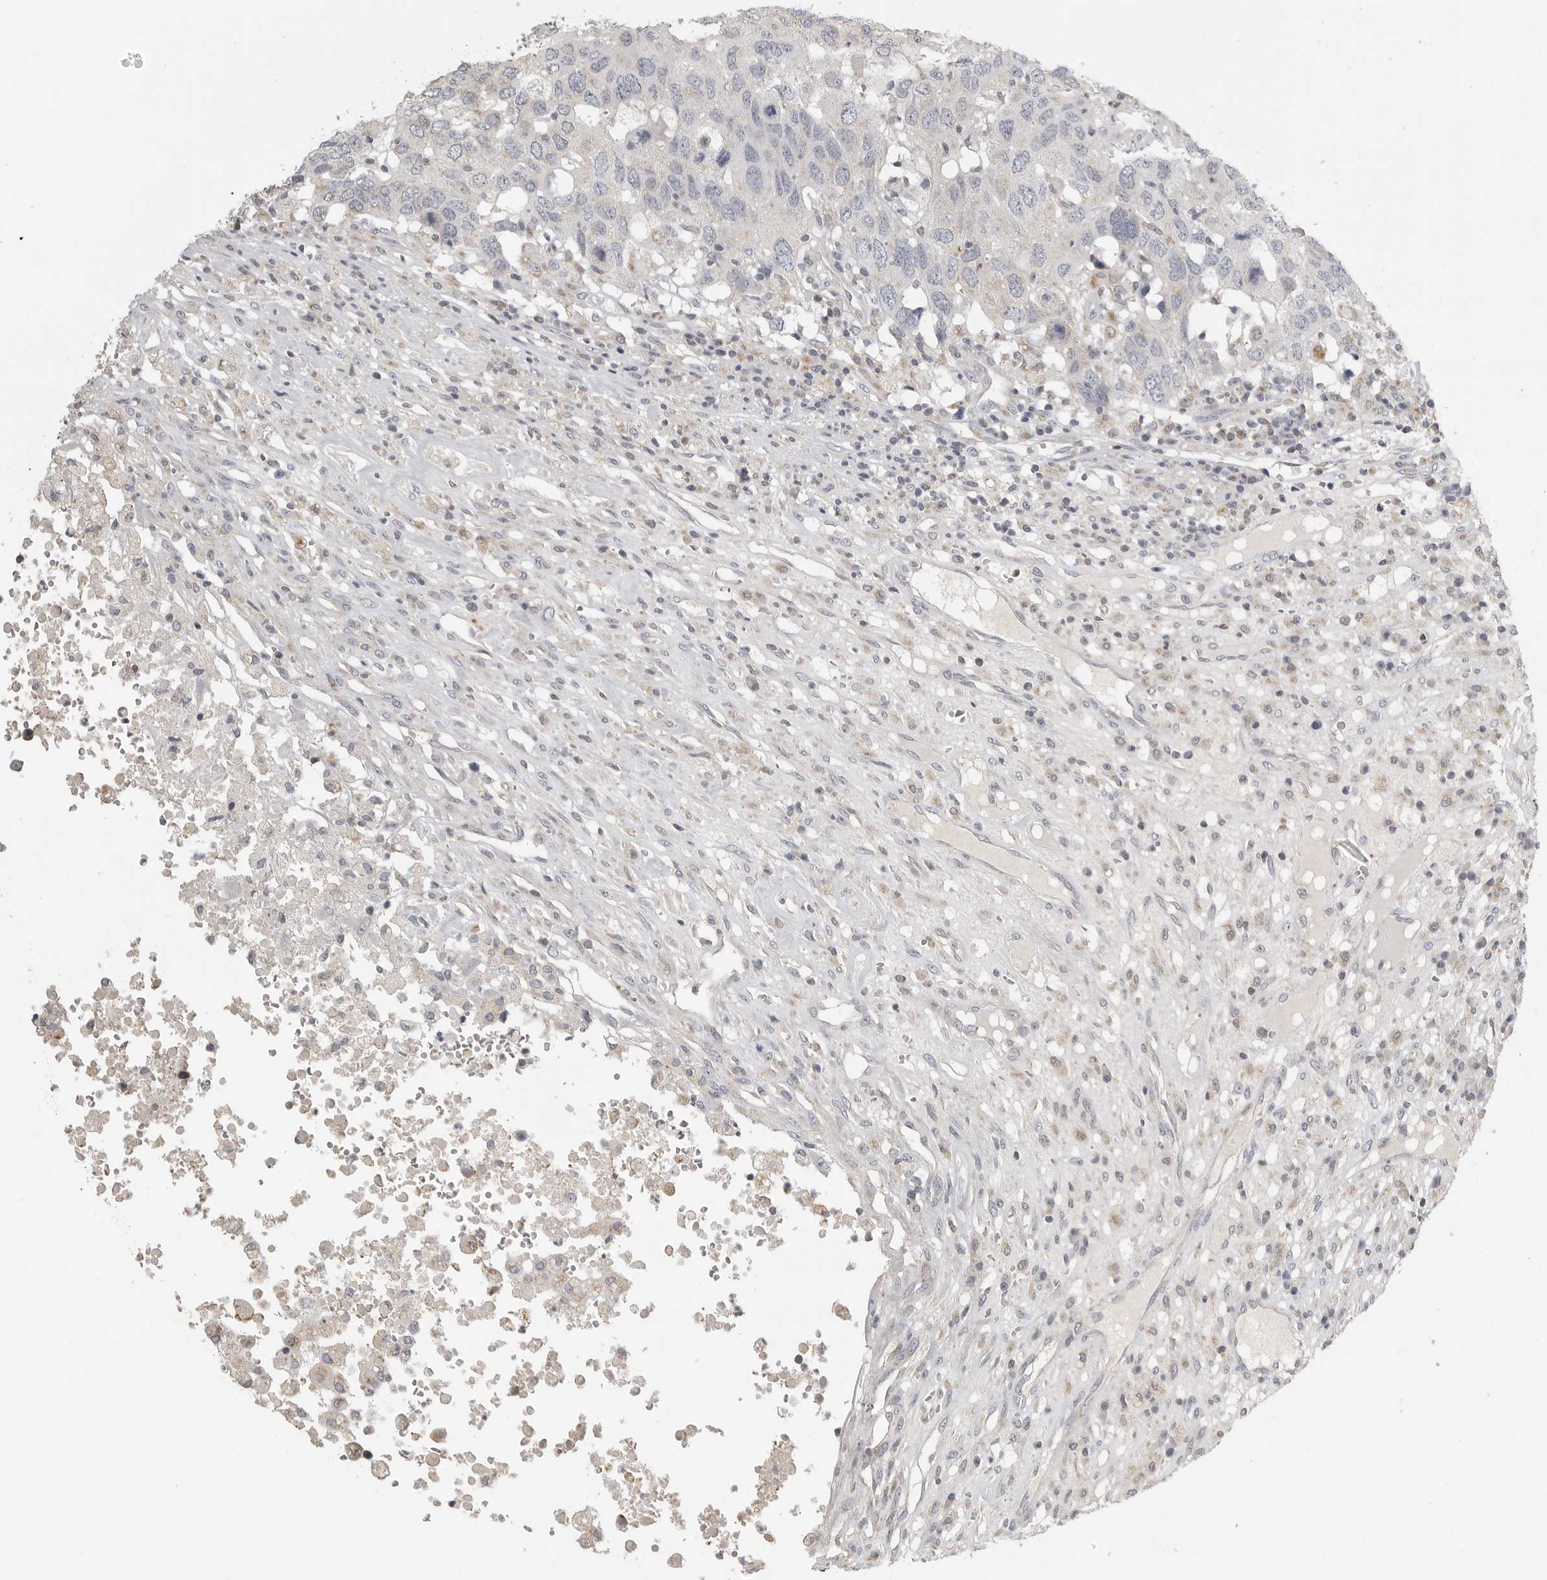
{"staining": {"intensity": "negative", "quantity": "none", "location": "none"}, "tissue": "head and neck cancer", "cell_type": "Tumor cells", "image_type": "cancer", "snomed": [{"axis": "morphology", "description": "Squamous cell carcinoma, NOS"}, {"axis": "topography", "description": "Head-Neck"}], "caption": "Immunohistochemistry (IHC) micrograph of neoplastic tissue: human head and neck cancer (squamous cell carcinoma) stained with DAB demonstrates no significant protein positivity in tumor cells.", "gene": "RXFP3", "patient": {"sex": "male", "age": 66}}